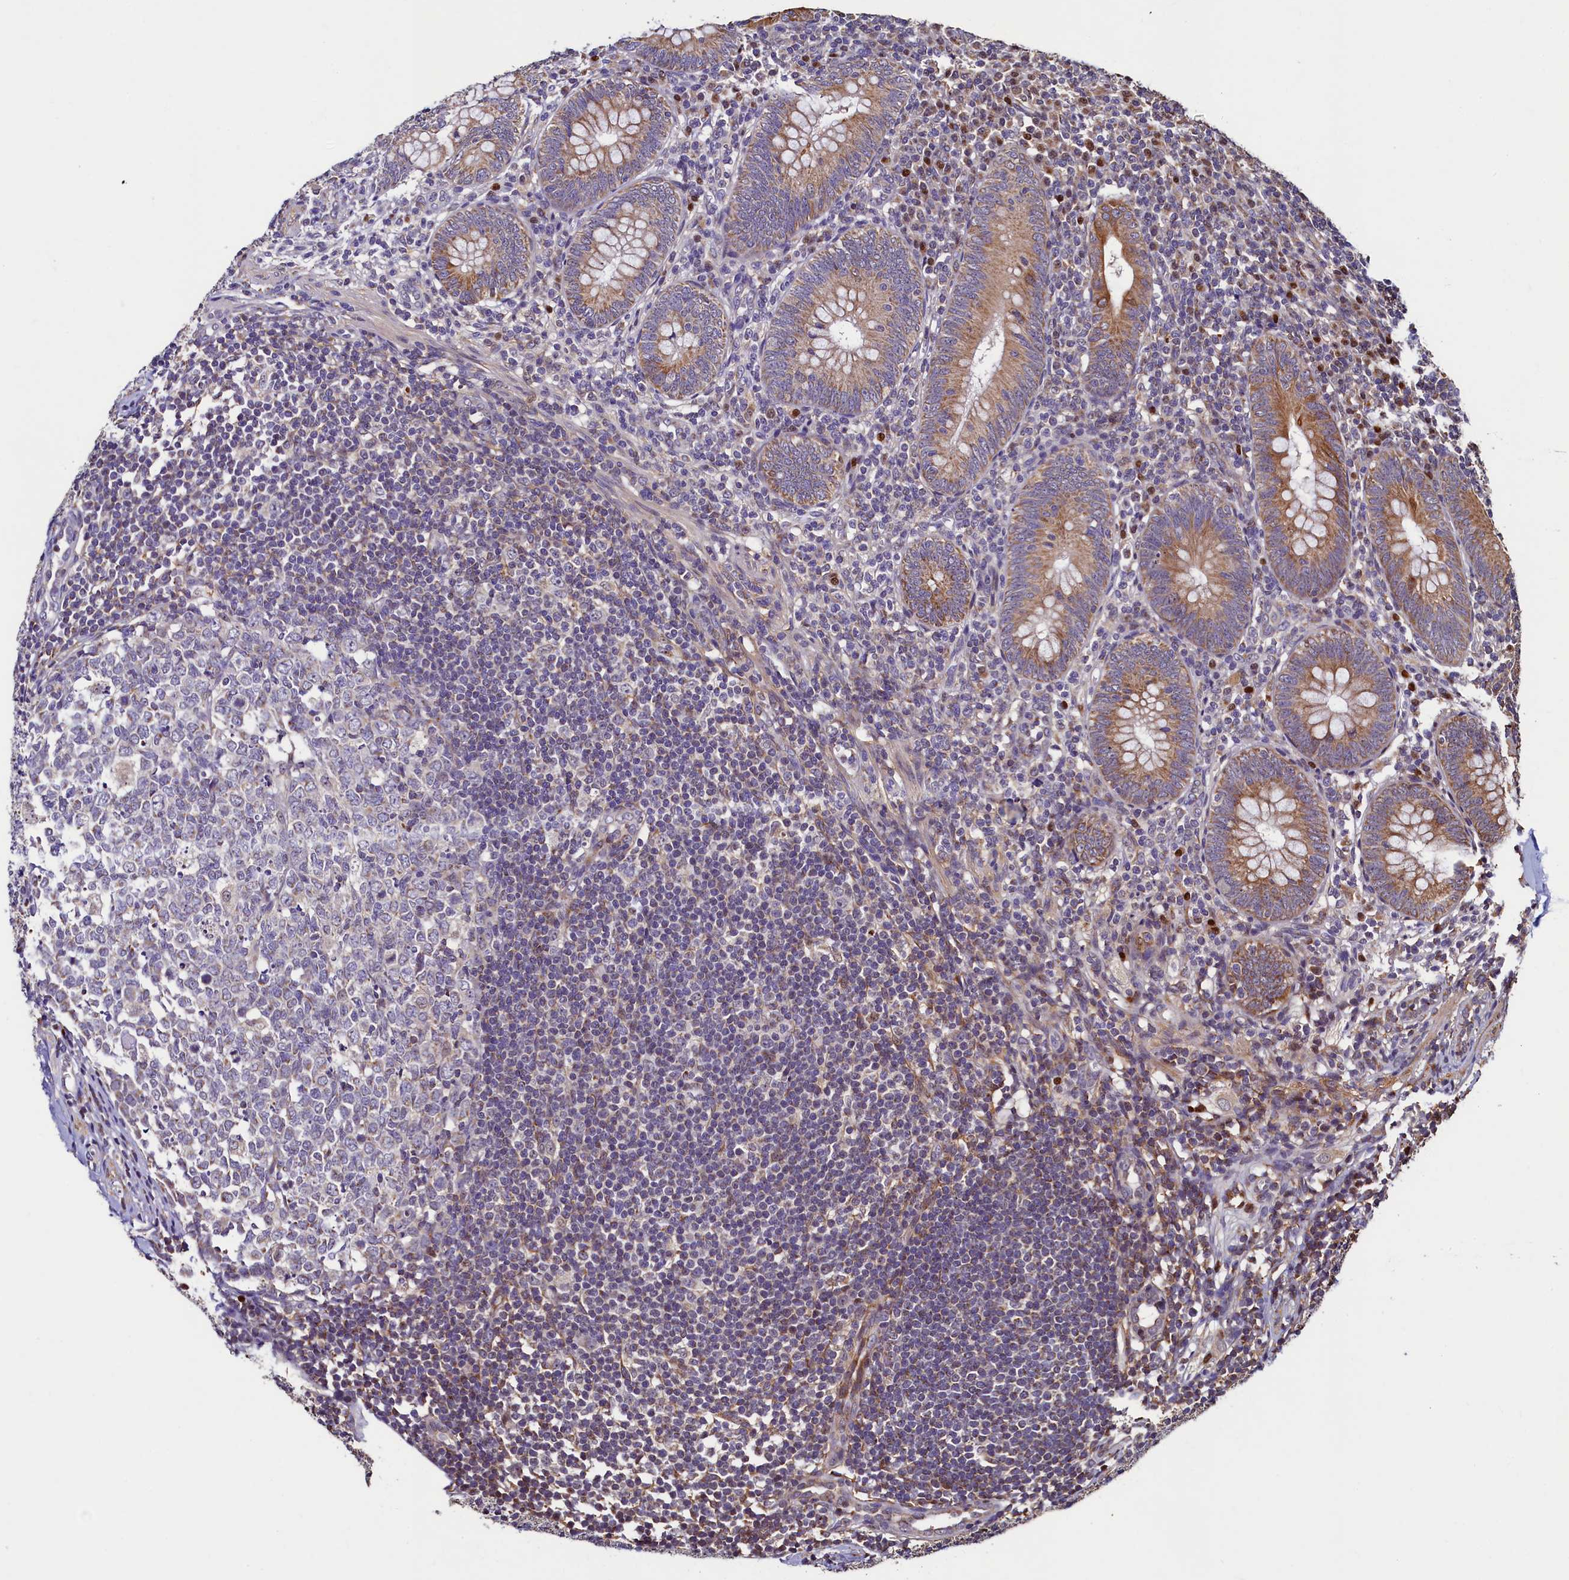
{"staining": {"intensity": "moderate", "quantity": ">75%", "location": "cytoplasmic/membranous"}, "tissue": "appendix", "cell_type": "Glandular cells", "image_type": "normal", "snomed": [{"axis": "morphology", "description": "Normal tissue, NOS"}, {"axis": "topography", "description": "Appendix"}], "caption": "DAB immunohistochemical staining of unremarkable human appendix displays moderate cytoplasmic/membranous protein positivity in about >75% of glandular cells.", "gene": "NCKAP5L", "patient": {"sex": "male", "age": 14}}